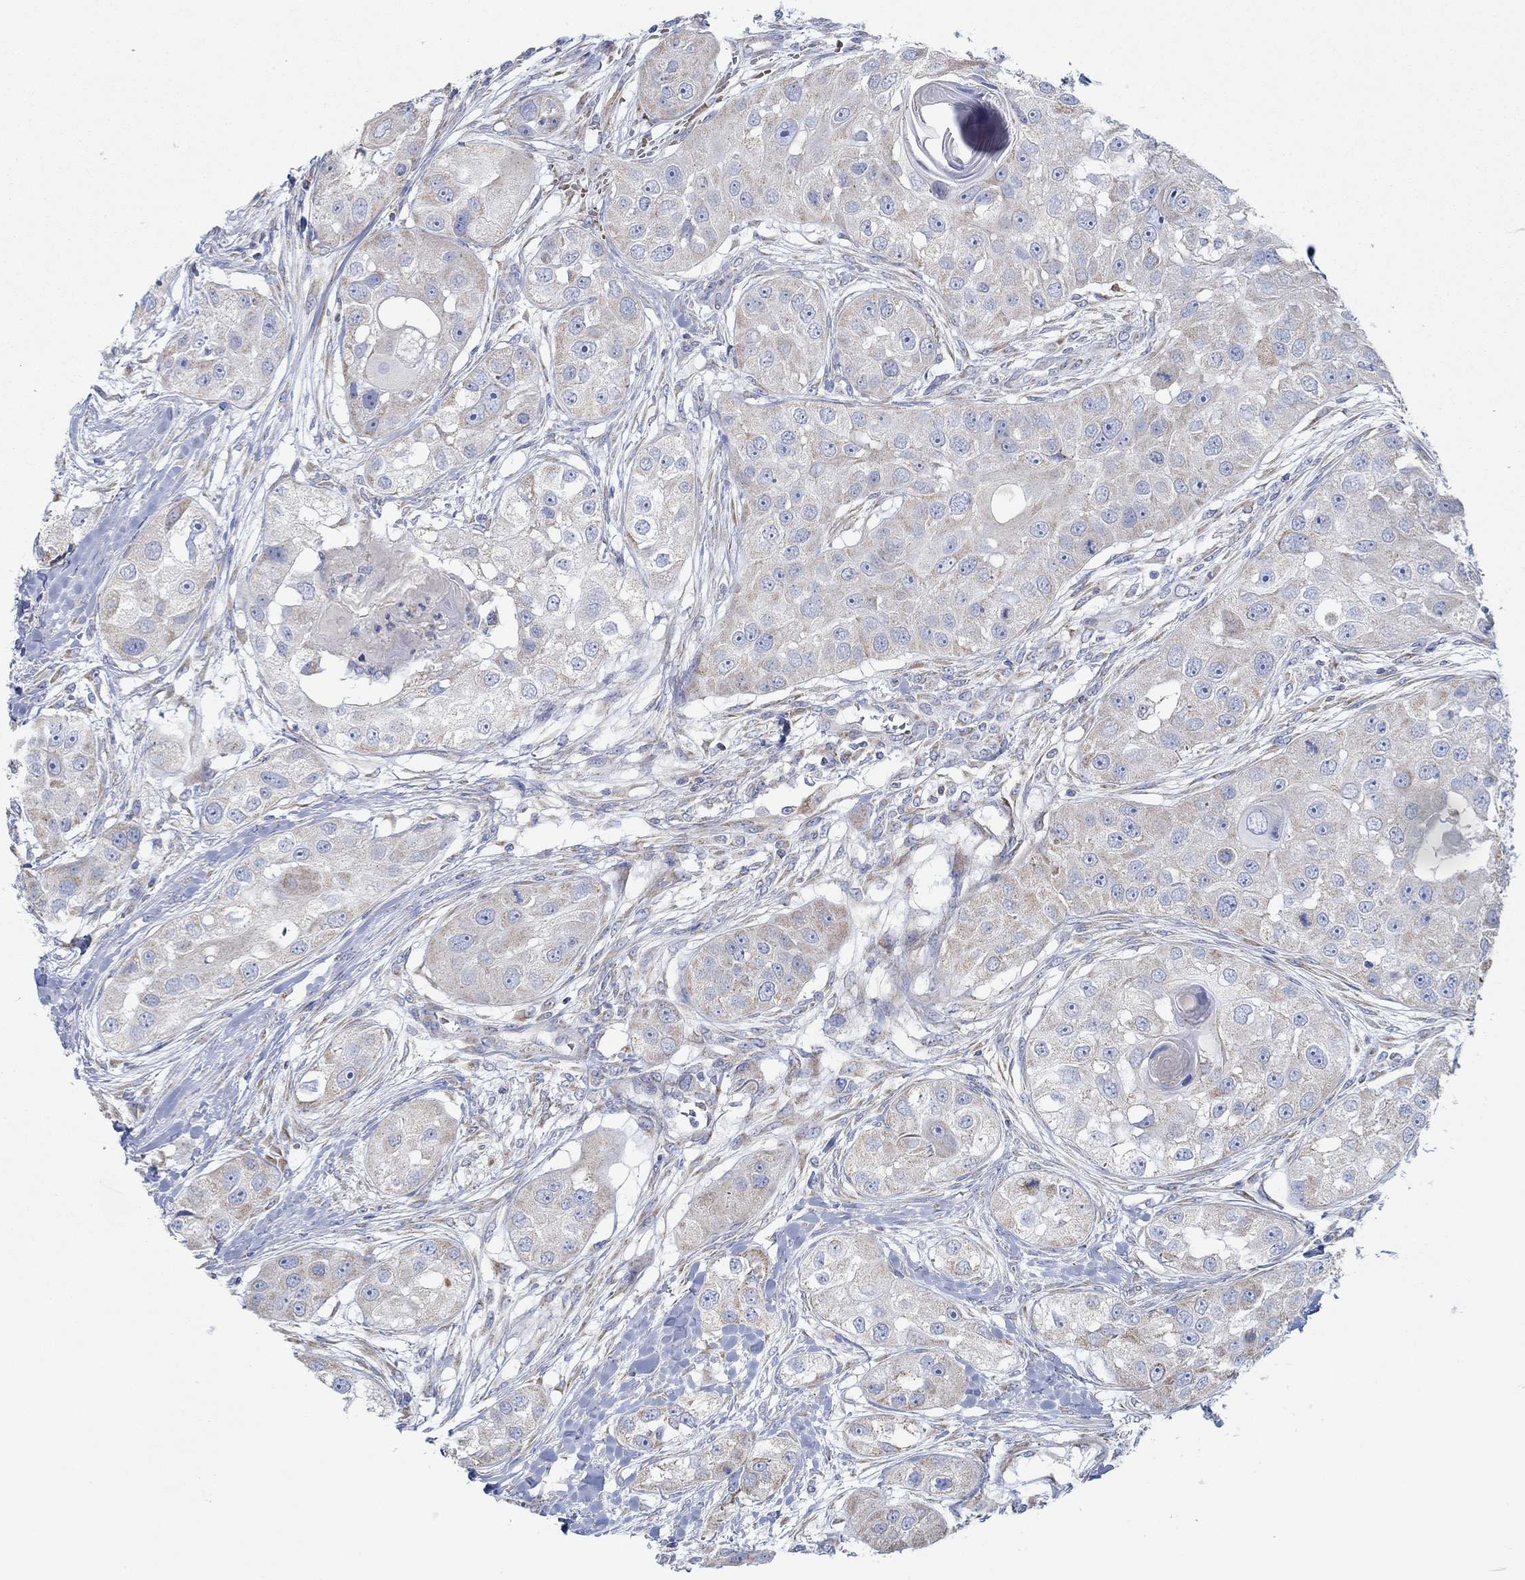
{"staining": {"intensity": "moderate", "quantity": "<25%", "location": "cytoplasmic/membranous"}, "tissue": "head and neck cancer", "cell_type": "Tumor cells", "image_type": "cancer", "snomed": [{"axis": "morphology", "description": "Normal tissue, NOS"}, {"axis": "morphology", "description": "Squamous cell carcinoma, NOS"}, {"axis": "topography", "description": "Skeletal muscle"}, {"axis": "topography", "description": "Head-Neck"}], "caption": "An image of human head and neck cancer (squamous cell carcinoma) stained for a protein displays moderate cytoplasmic/membranous brown staining in tumor cells.", "gene": "GLOD5", "patient": {"sex": "male", "age": 51}}